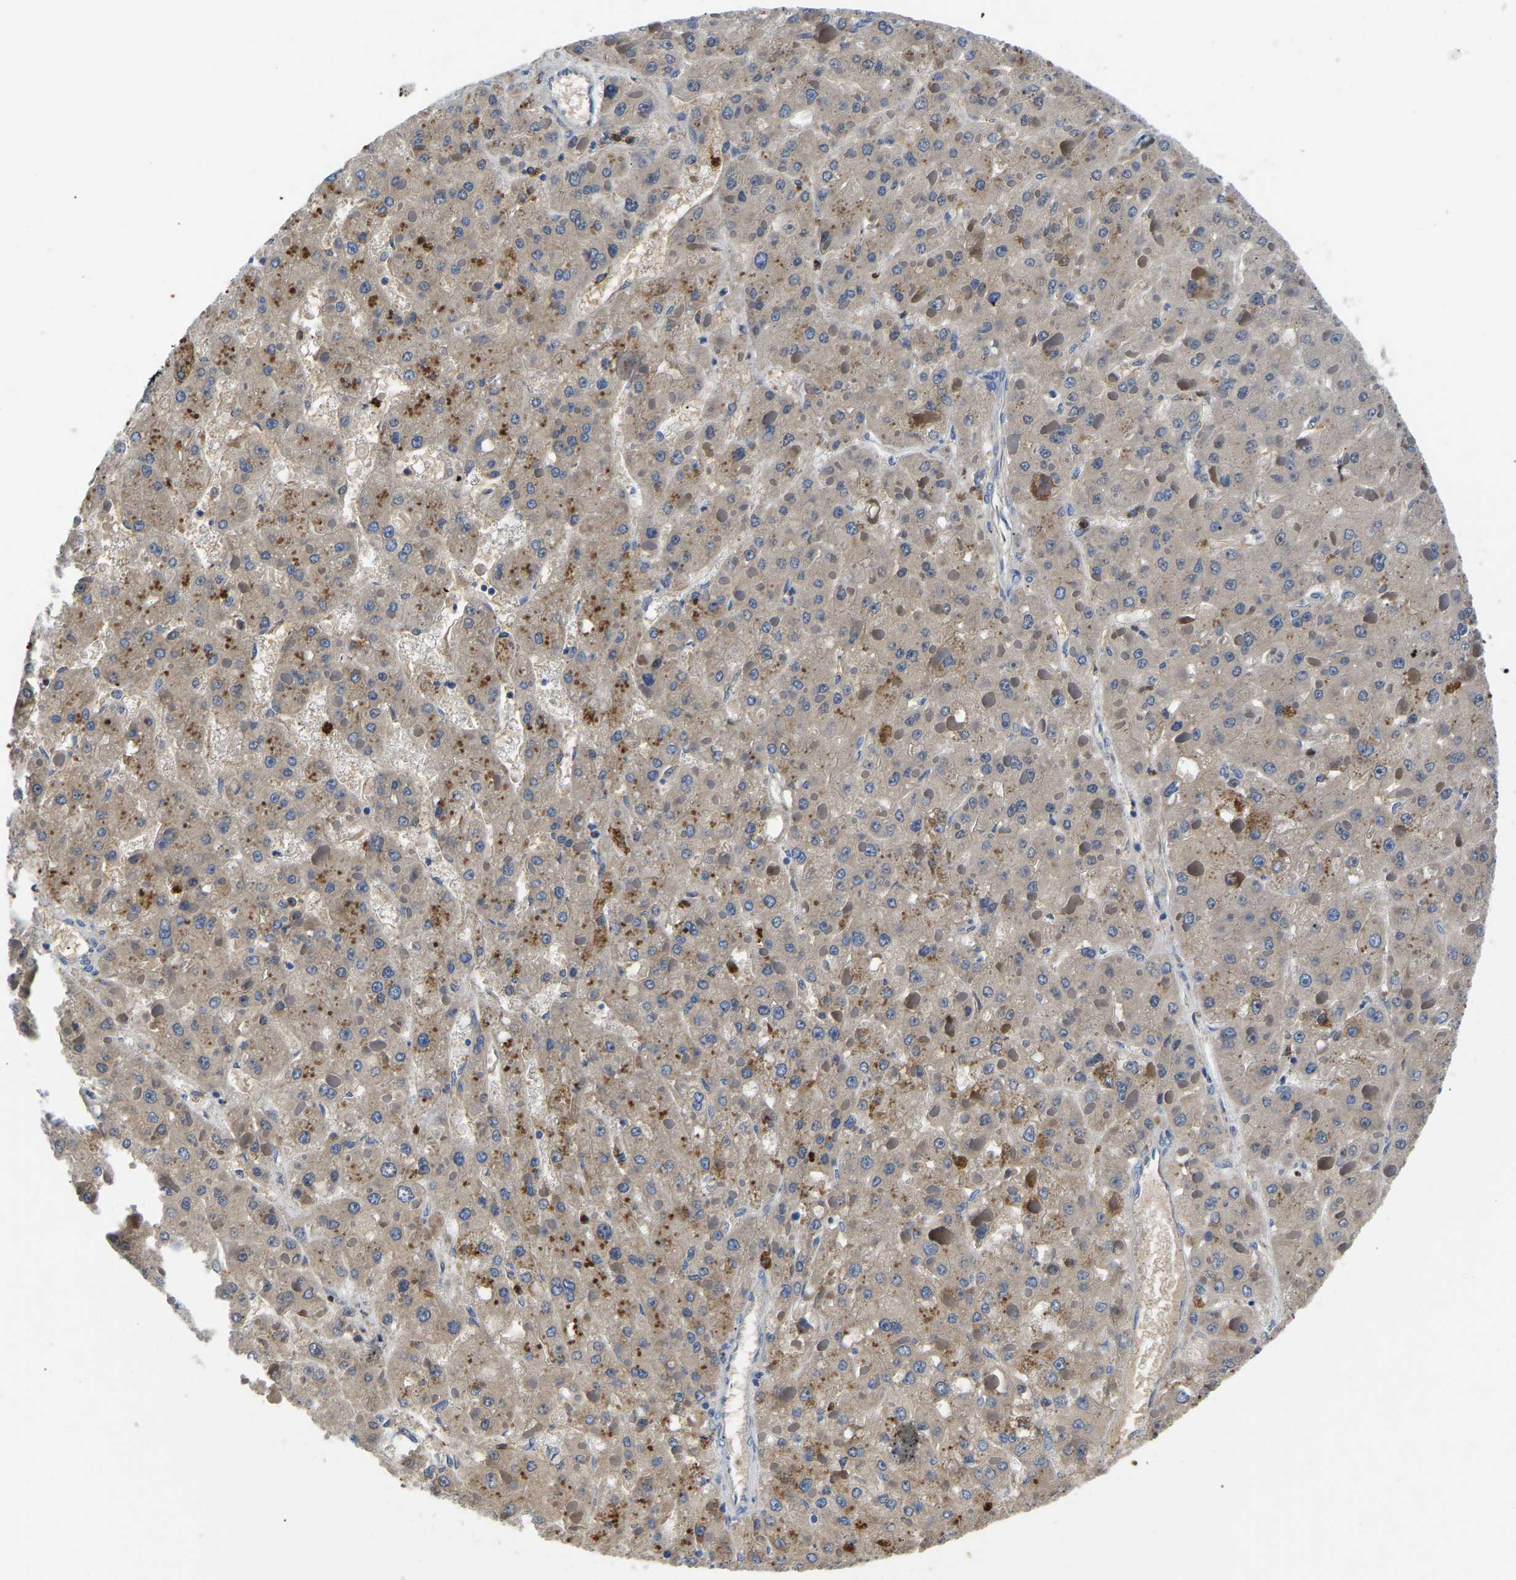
{"staining": {"intensity": "negative", "quantity": "none", "location": "none"}, "tissue": "liver cancer", "cell_type": "Tumor cells", "image_type": "cancer", "snomed": [{"axis": "morphology", "description": "Carcinoma, Hepatocellular, NOS"}, {"axis": "topography", "description": "Liver"}], "caption": "An image of hepatocellular carcinoma (liver) stained for a protein displays no brown staining in tumor cells. (Stains: DAB immunohistochemistry with hematoxylin counter stain, Microscopy: brightfield microscopy at high magnification).", "gene": "TOR1B", "patient": {"sex": "female", "age": 73}}